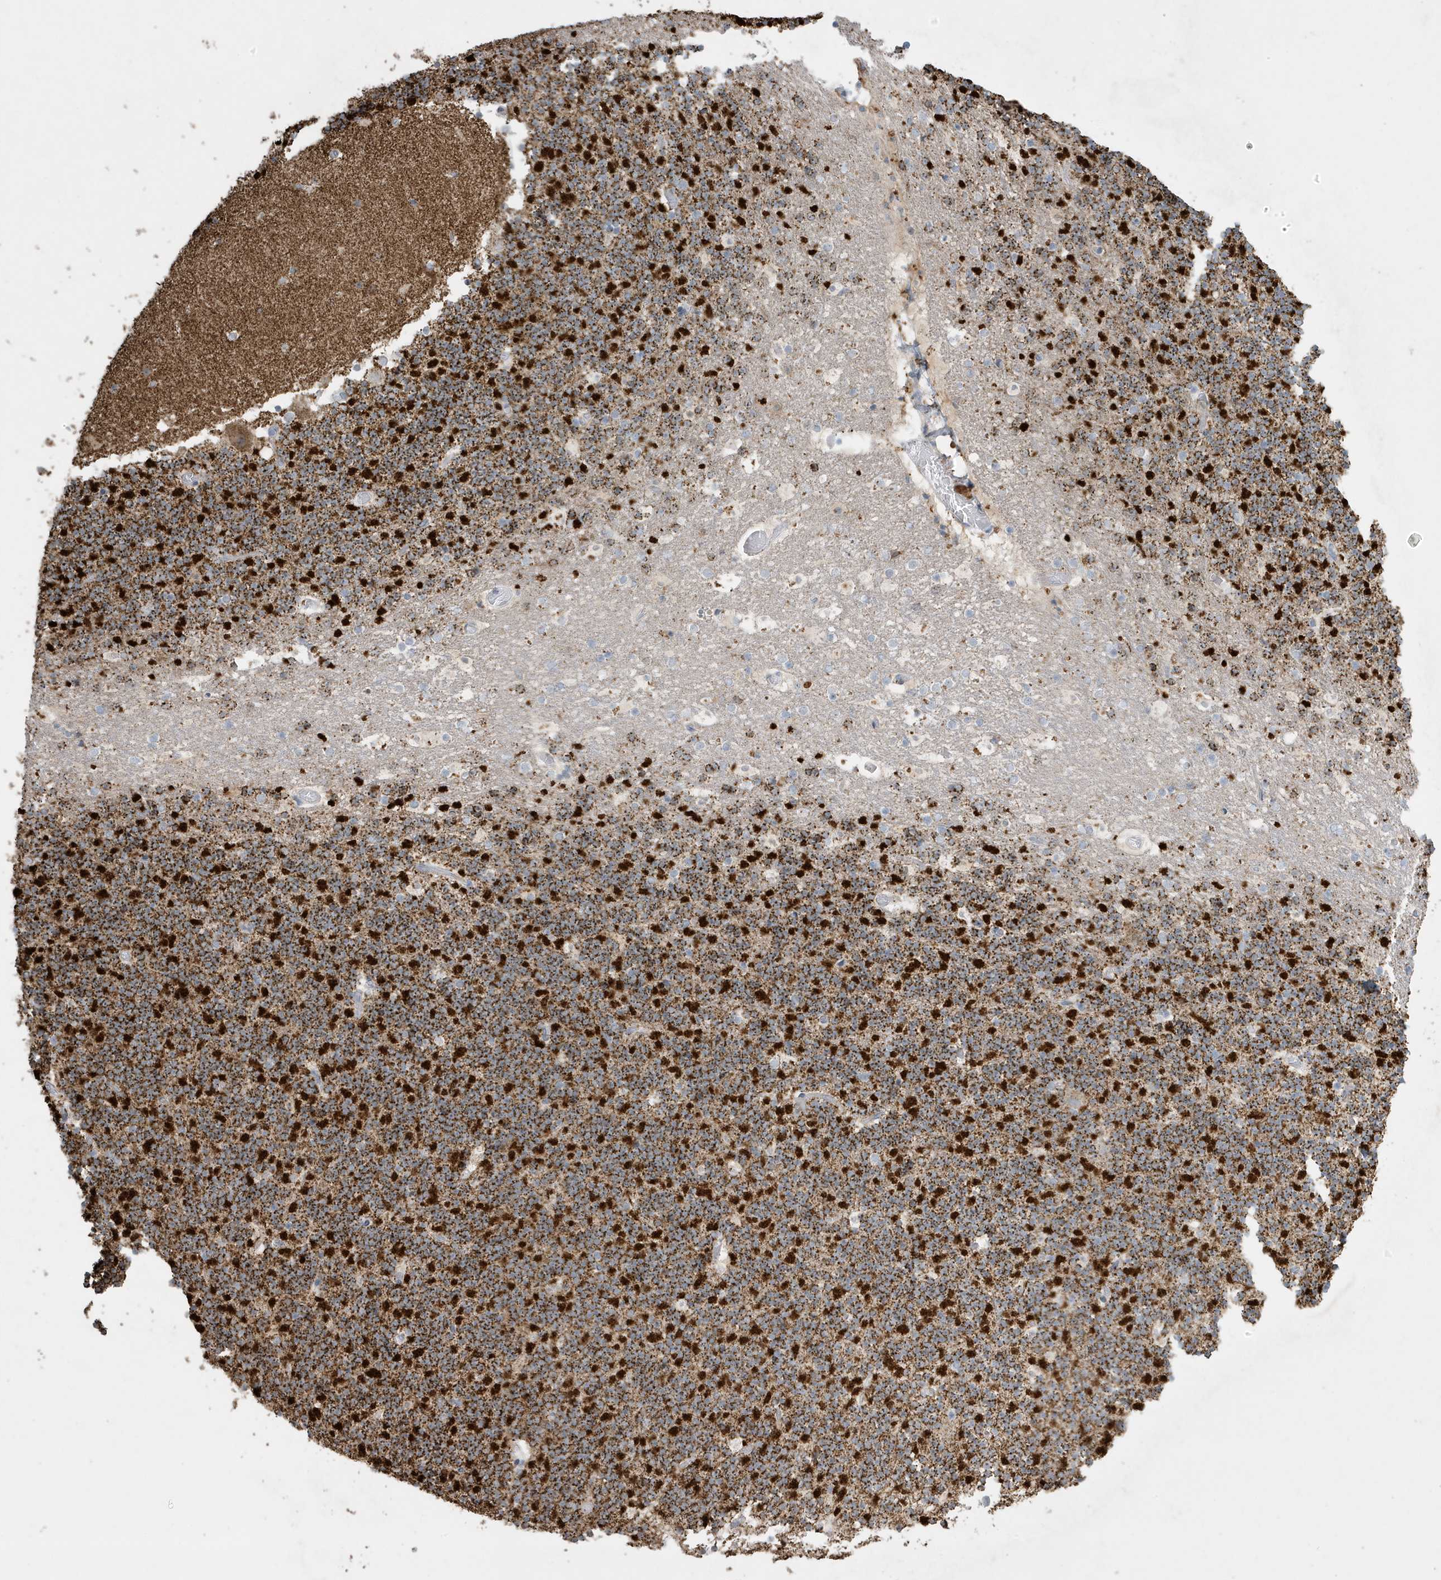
{"staining": {"intensity": "strong", "quantity": ">75%", "location": "cytoplasmic/membranous"}, "tissue": "cerebellum", "cell_type": "Cells in granular layer", "image_type": "normal", "snomed": [{"axis": "morphology", "description": "Normal tissue, NOS"}, {"axis": "topography", "description": "Cerebellum"}], "caption": "The image shows immunohistochemical staining of benign cerebellum. There is strong cytoplasmic/membranous expression is appreciated in approximately >75% of cells in granular layer.", "gene": "FNDC1", "patient": {"sex": "male", "age": 57}}